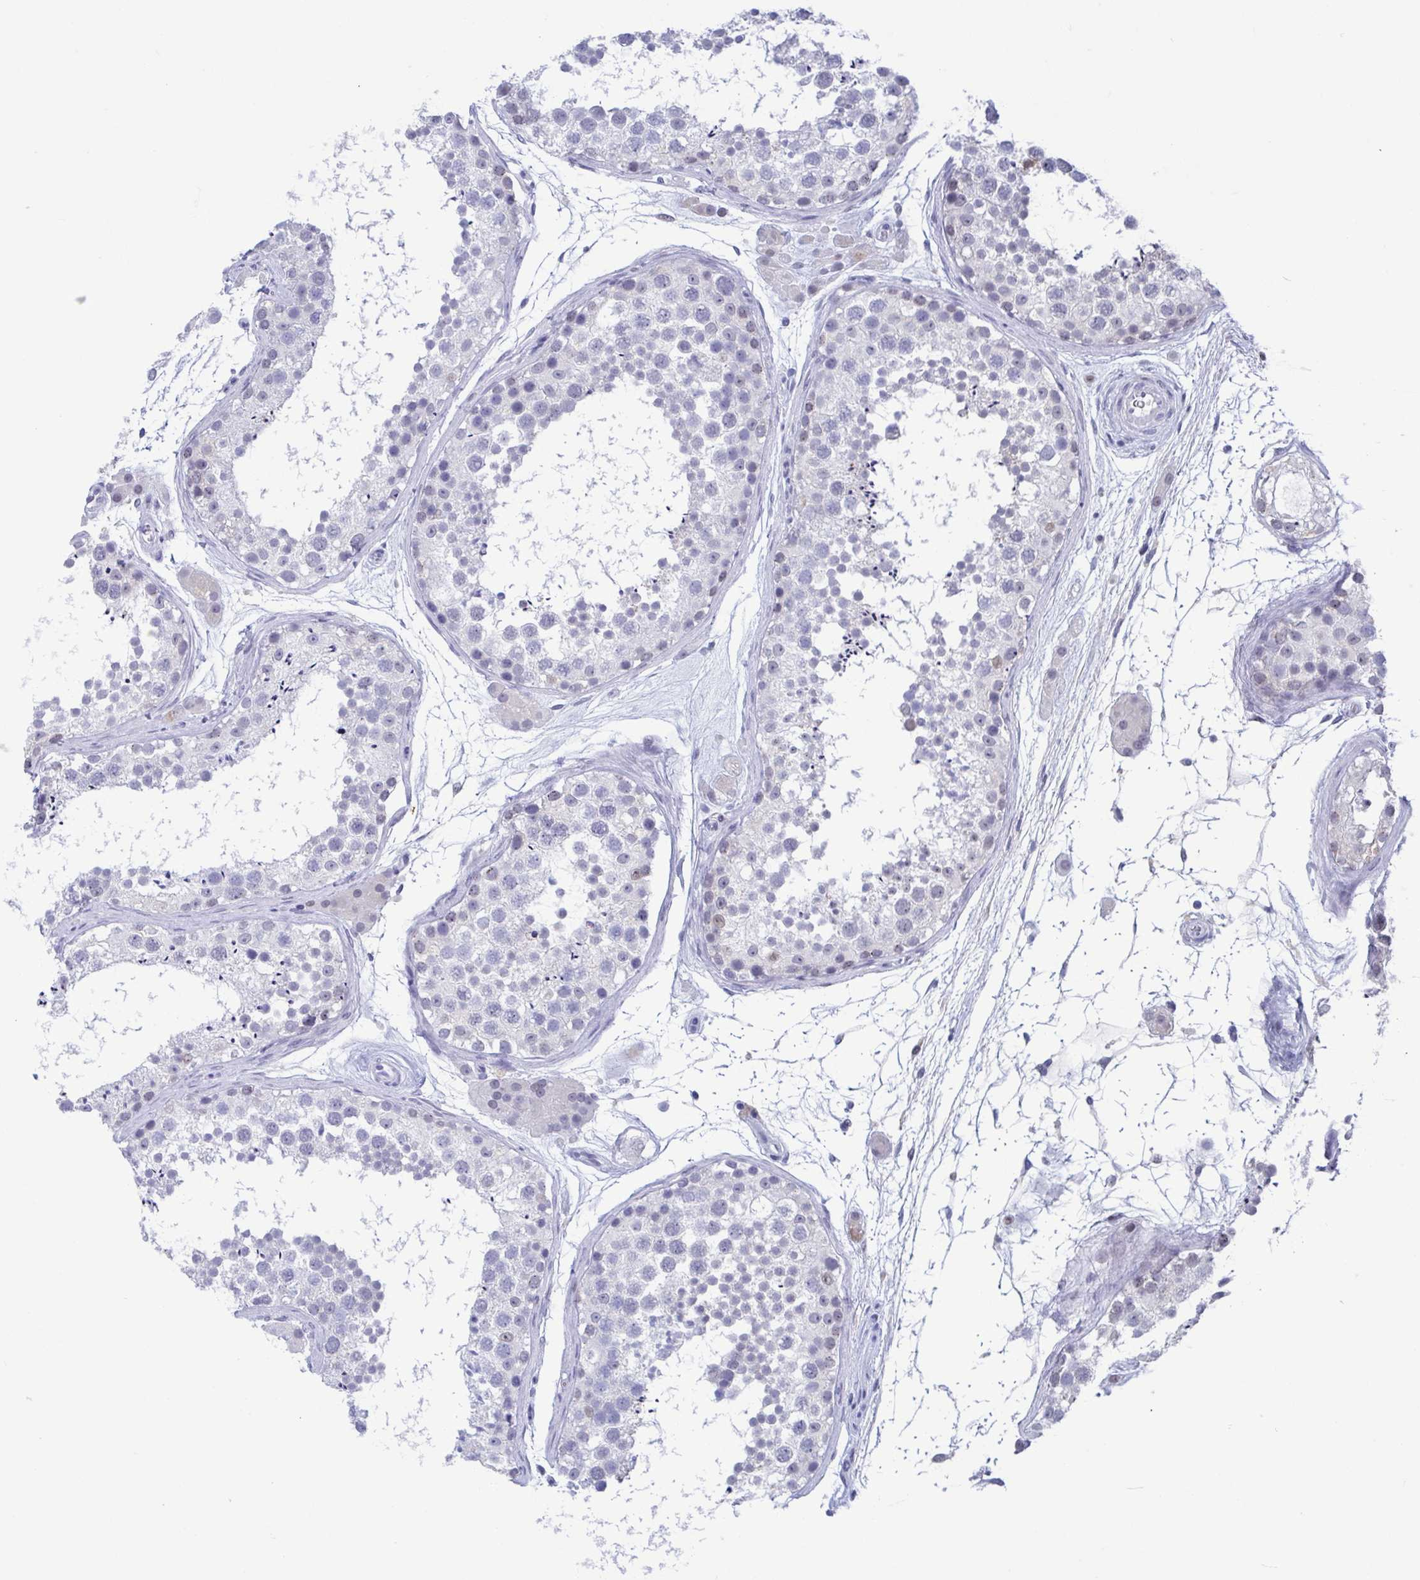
{"staining": {"intensity": "moderate", "quantity": "<25%", "location": "nuclear"}, "tissue": "testis", "cell_type": "Cells in seminiferous ducts", "image_type": "normal", "snomed": [{"axis": "morphology", "description": "Normal tissue, NOS"}, {"axis": "topography", "description": "Testis"}], "caption": "The micrograph demonstrates a brown stain indicating the presence of a protein in the nuclear of cells in seminiferous ducts in testis.", "gene": "PERM1", "patient": {"sex": "male", "age": 41}}